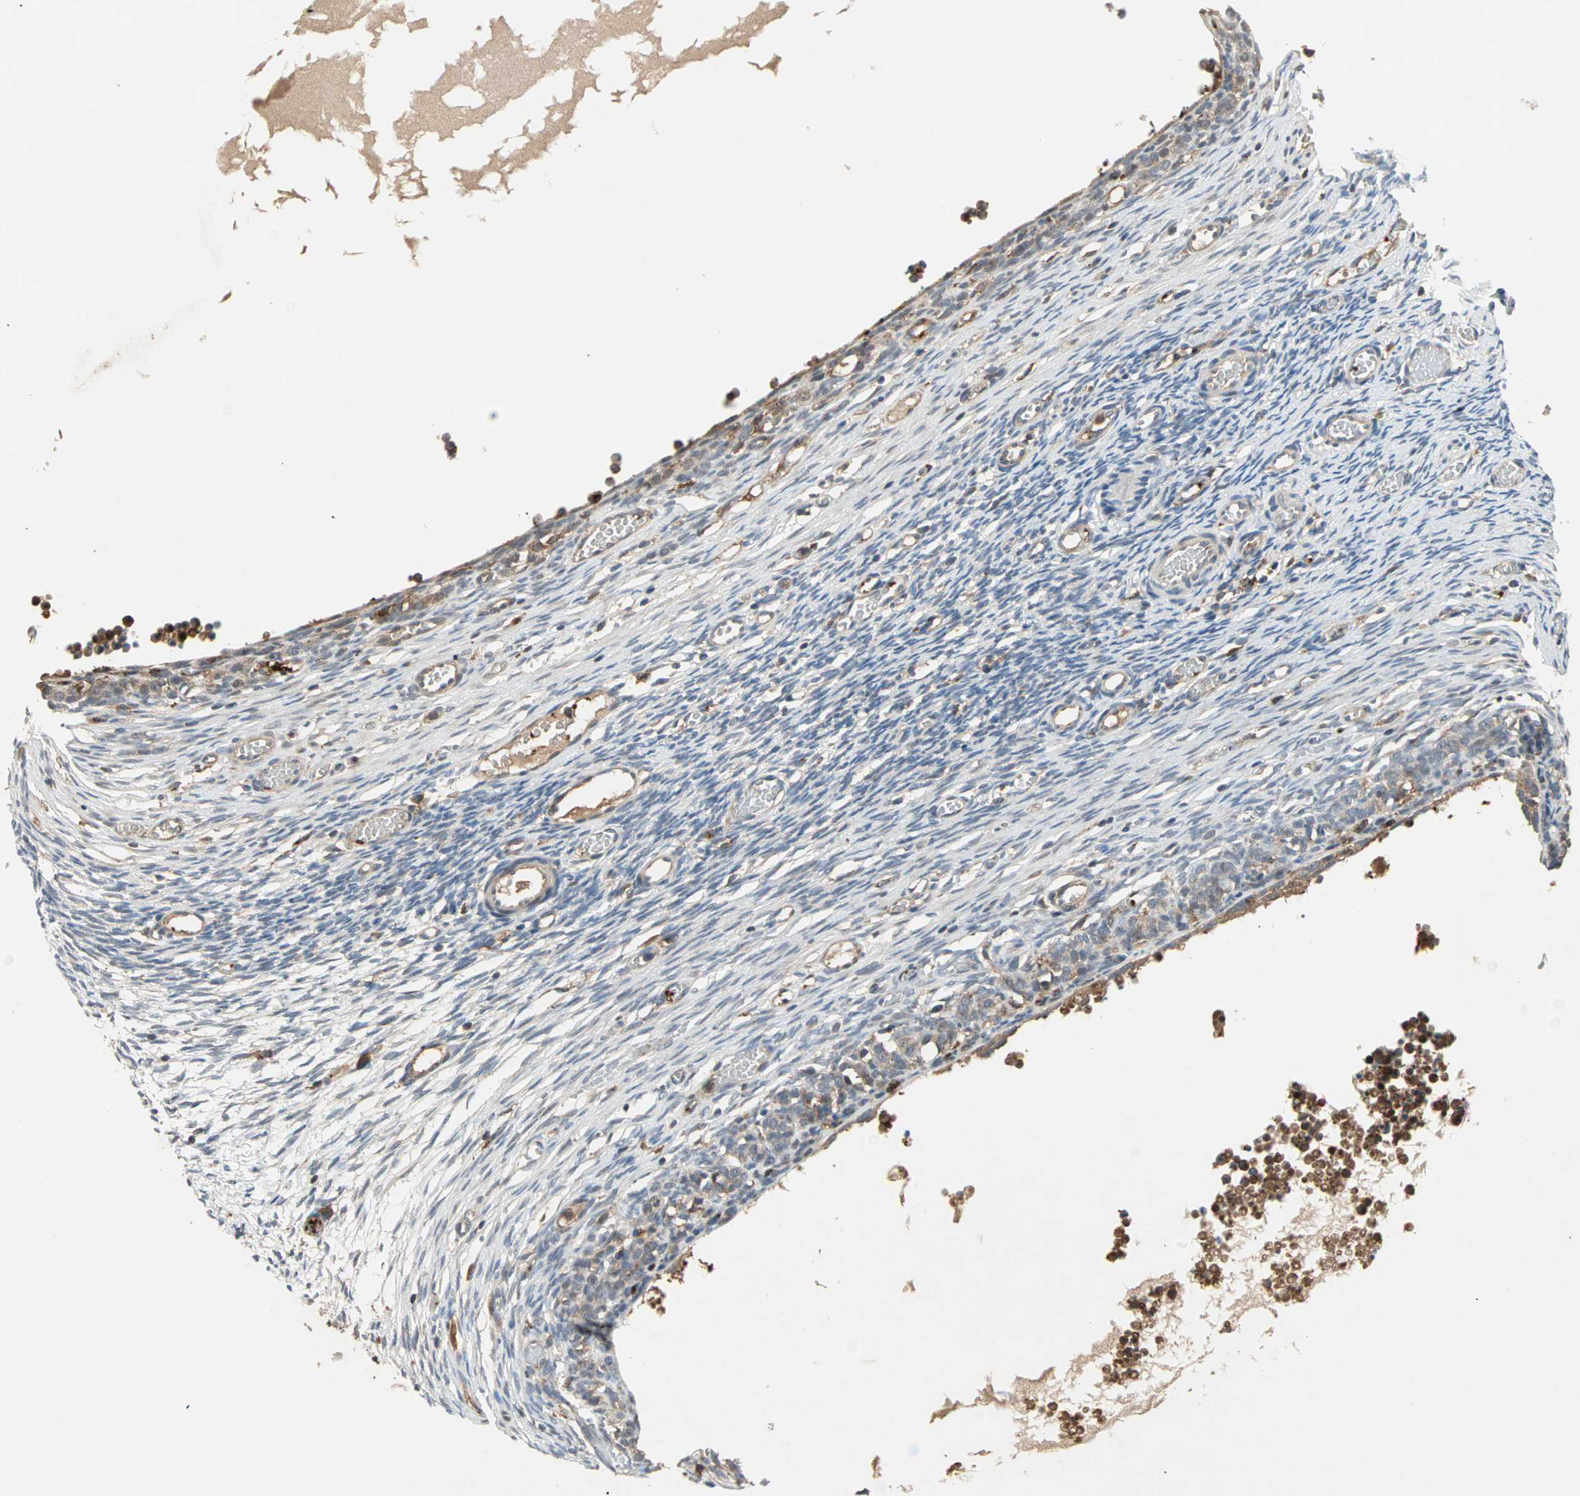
{"staining": {"intensity": "weak", "quantity": "25%-75%", "location": "cytoplasmic/membranous"}, "tissue": "ovary", "cell_type": "Follicle cells", "image_type": "normal", "snomed": [{"axis": "morphology", "description": "Normal tissue, NOS"}, {"axis": "topography", "description": "Ovary"}], "caption": "This photomicrograph demonstrates IHC staining of unremarkable human ovary, with low weak cytoplasmic/membranous staining in about 25%-75% of follicle cells.", "gene": "PROS1", "patient": {"sex": "female", "age": 35}}